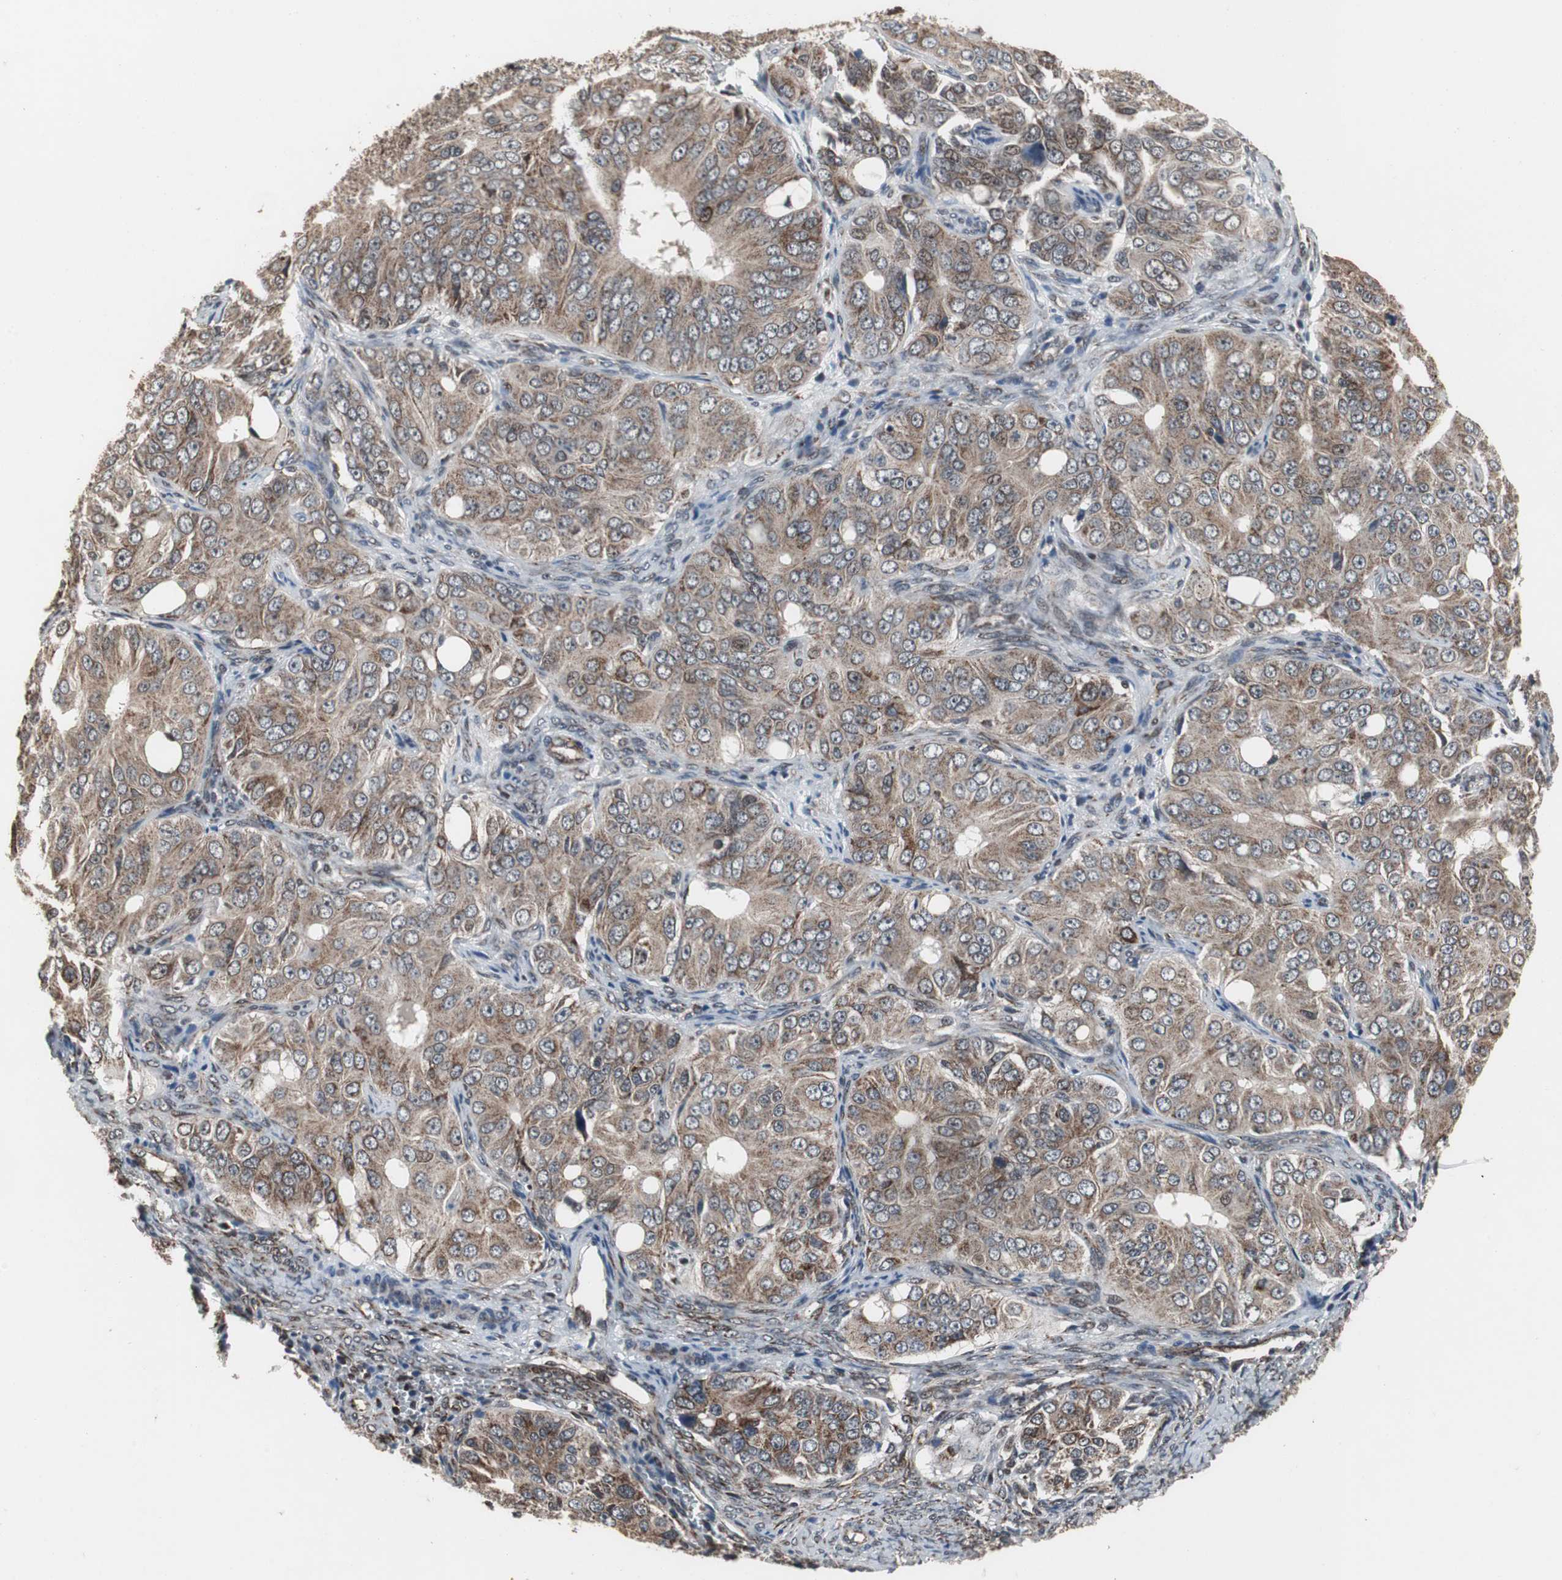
{"staining": {"intensity": "moderate", "quantity": ">75%", "location": "cytoplasmic/membranous"}, "tissue": "ovarian cancer", "cell_type": "Tumor cells", "image_type": "cancer", "snomed": [{"axis": "morphology", "description": "Carcinoma, endometroid"}, {"axis": "topography", "description": "Ovary"}], "caption": "The histopathology image exhibits a brown stain indicating the presence of a protein in the cytoplasmic/membranous of tumor cells in ovarian cancer.", "gene": "MRPL40", "patient": {"sex": "female", "age": 51}}